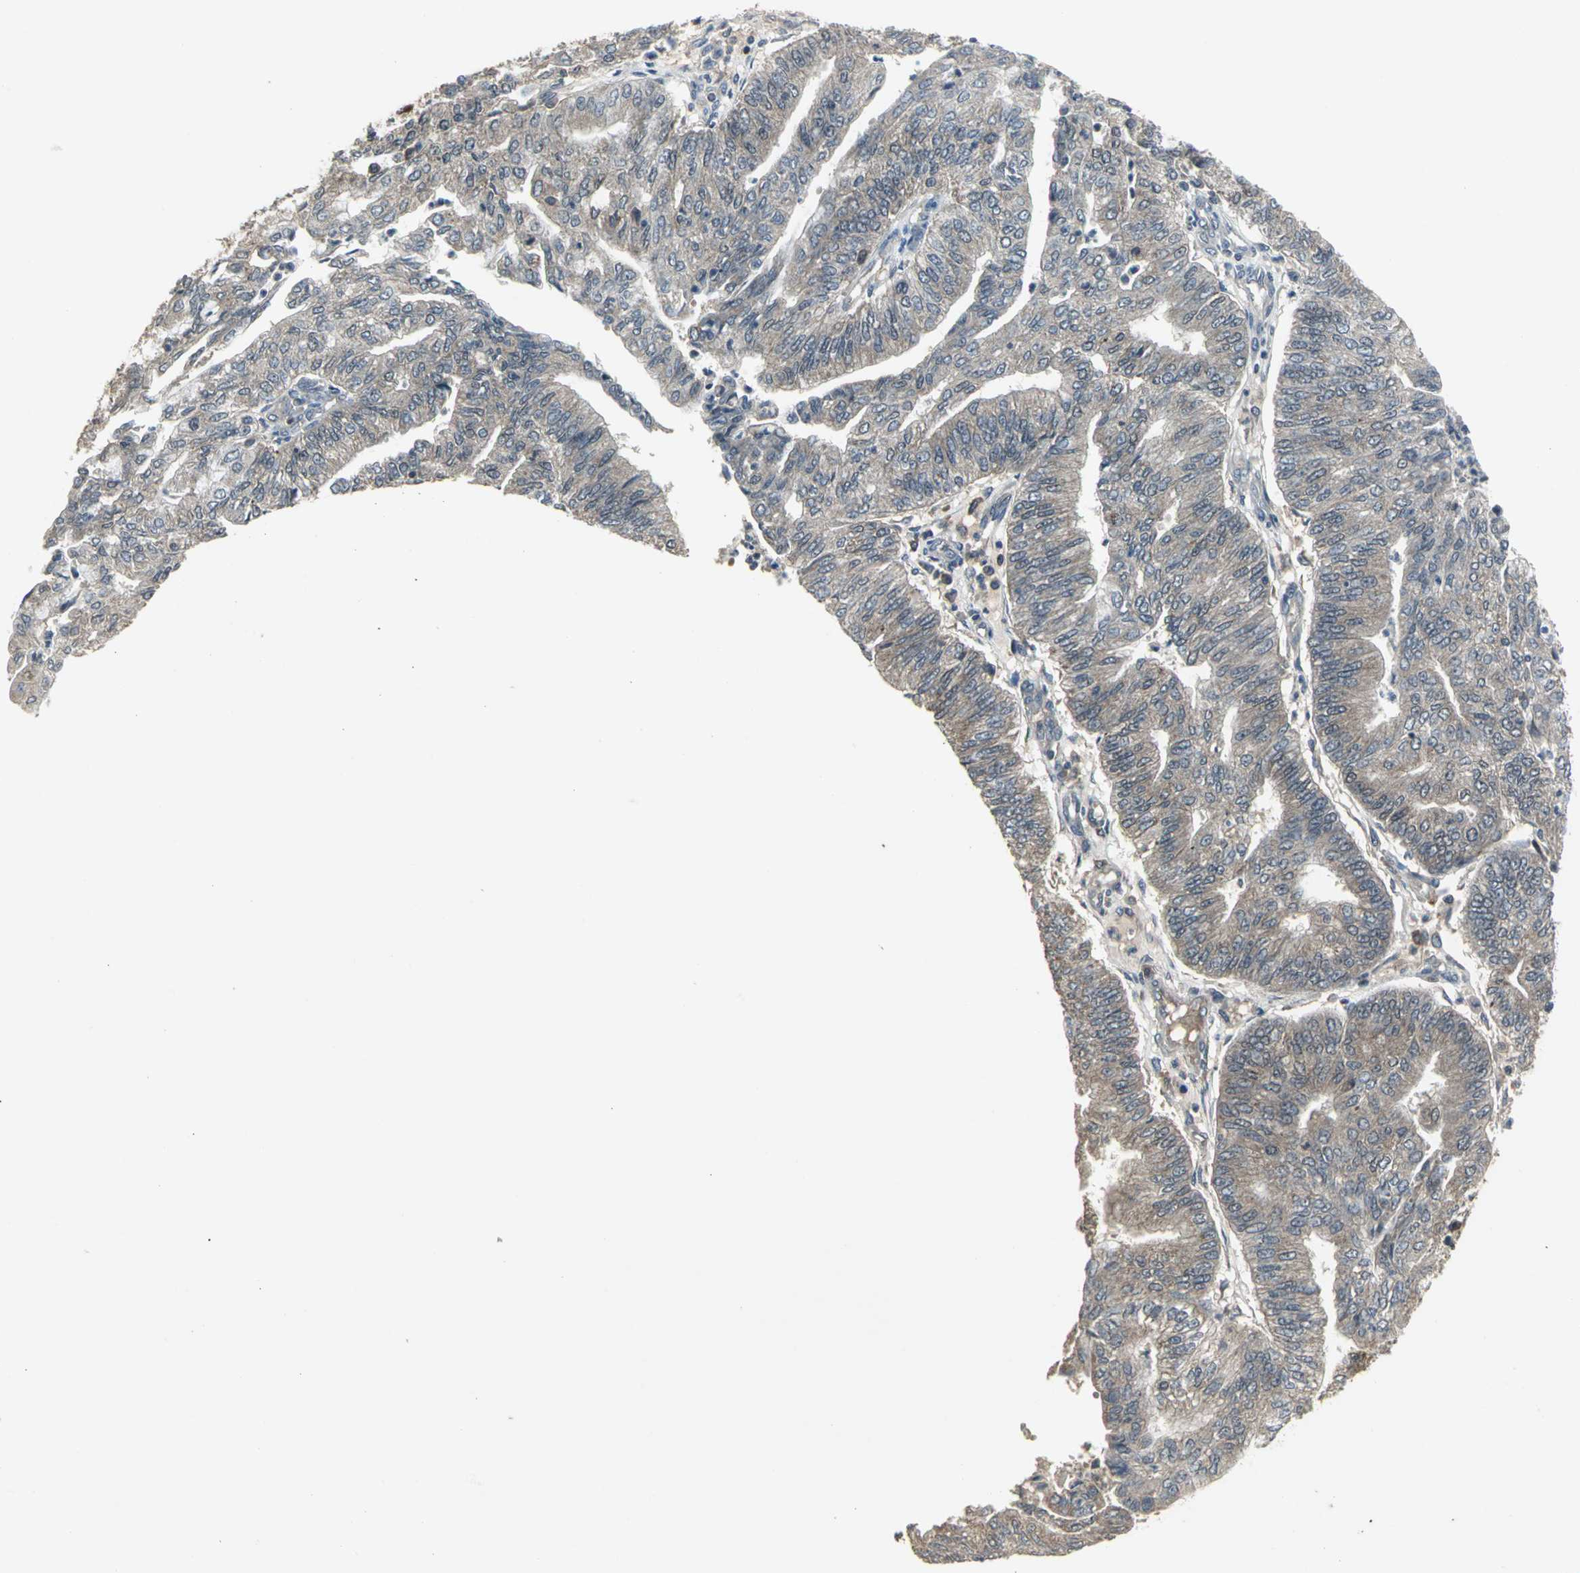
{"staining": {"intensity": "weak", "quantity": ">75%", "location": "cytoplasmic/membranous"}, "tissue": "endometrial cancer", "cell_type": "Tumor cells", "image_type": "cancer", "snomed": [{"axis": "morphology", "description": "Adenocarcinoma, NOS"}, {"axis": "topography", "description": "Endometrium"}], "caption": "Immunohistochemistry (IHC) (DAB (3,3'-diaminobenzidine)) staining of human adenocarcinoma (endometrial) demonstrates weak cytoplasmic/membranous protein positivity in approximately >75% of tumor cells. The protein is shown in brown color, while the nuclei are stained blue.", "gene": "KEAP1", "patient": {"sex": "female", "age": 59}}